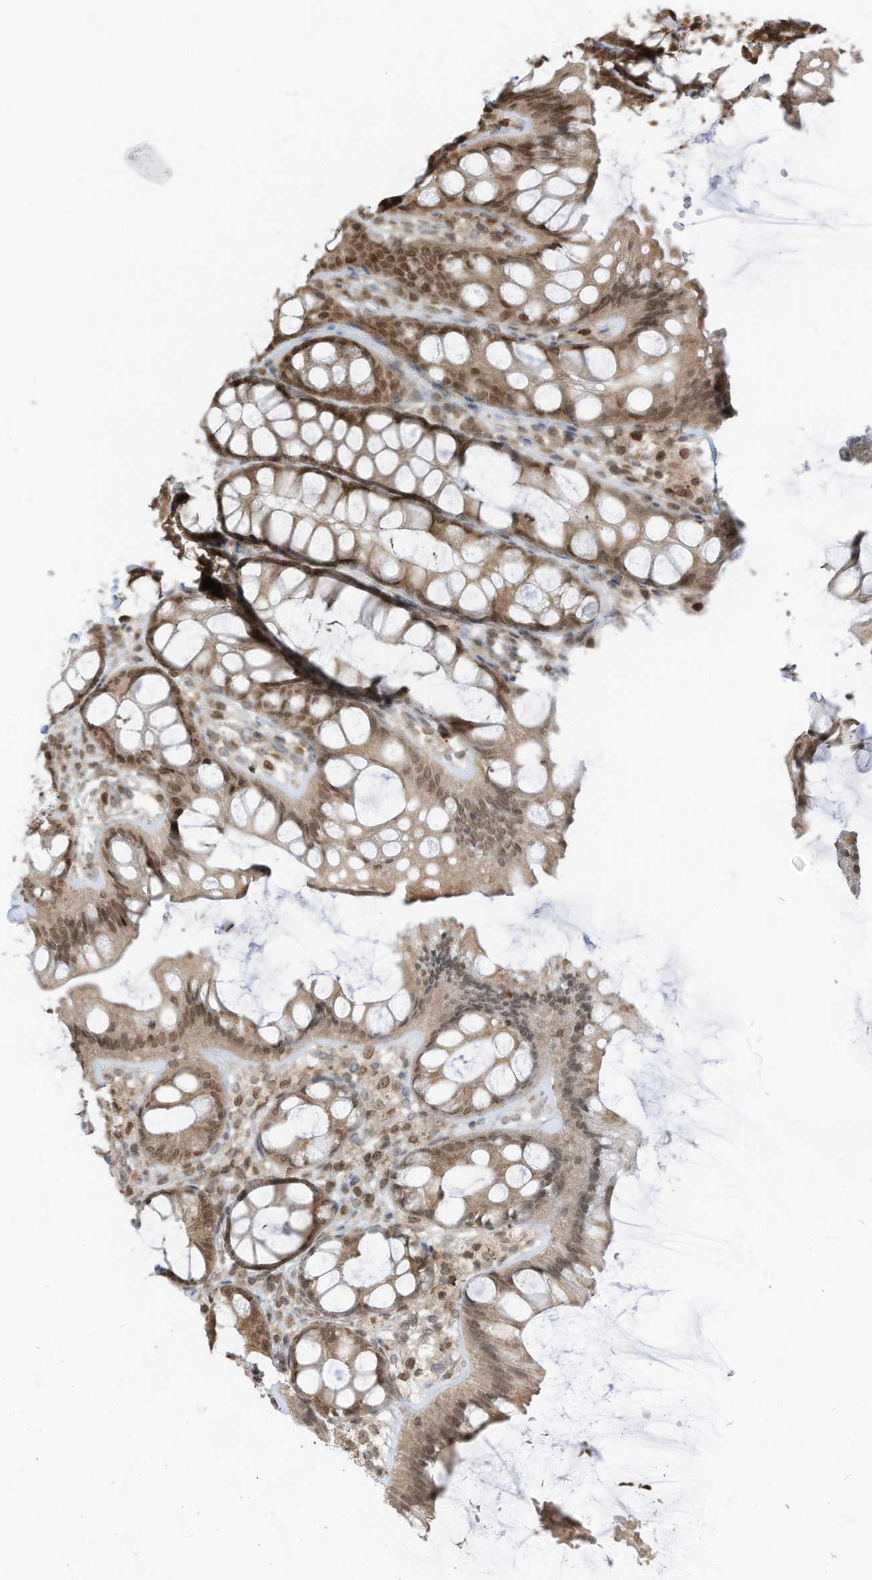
{"staining": {"intensity": "moderate", "quantity": ">75%", "location": "cytoplasmic/membranous,nuclear"}, "tissue": "colon", "cell_type": "Endothelial cells", "image_type": "normal", "snomed": [{"axis": "morphology", "description": "Normal tissue, NOS"}, {"axis": "topography", "description": "Colon"}], "caption": "Immunohistochemistry of normal colon displays medium levels of moderate cytoplasmic/membranous,nuclear staining in approximately >75% of endothelial cells.", "gene": "KPNB1", "patient": {"sex": "male", "age": 47}}